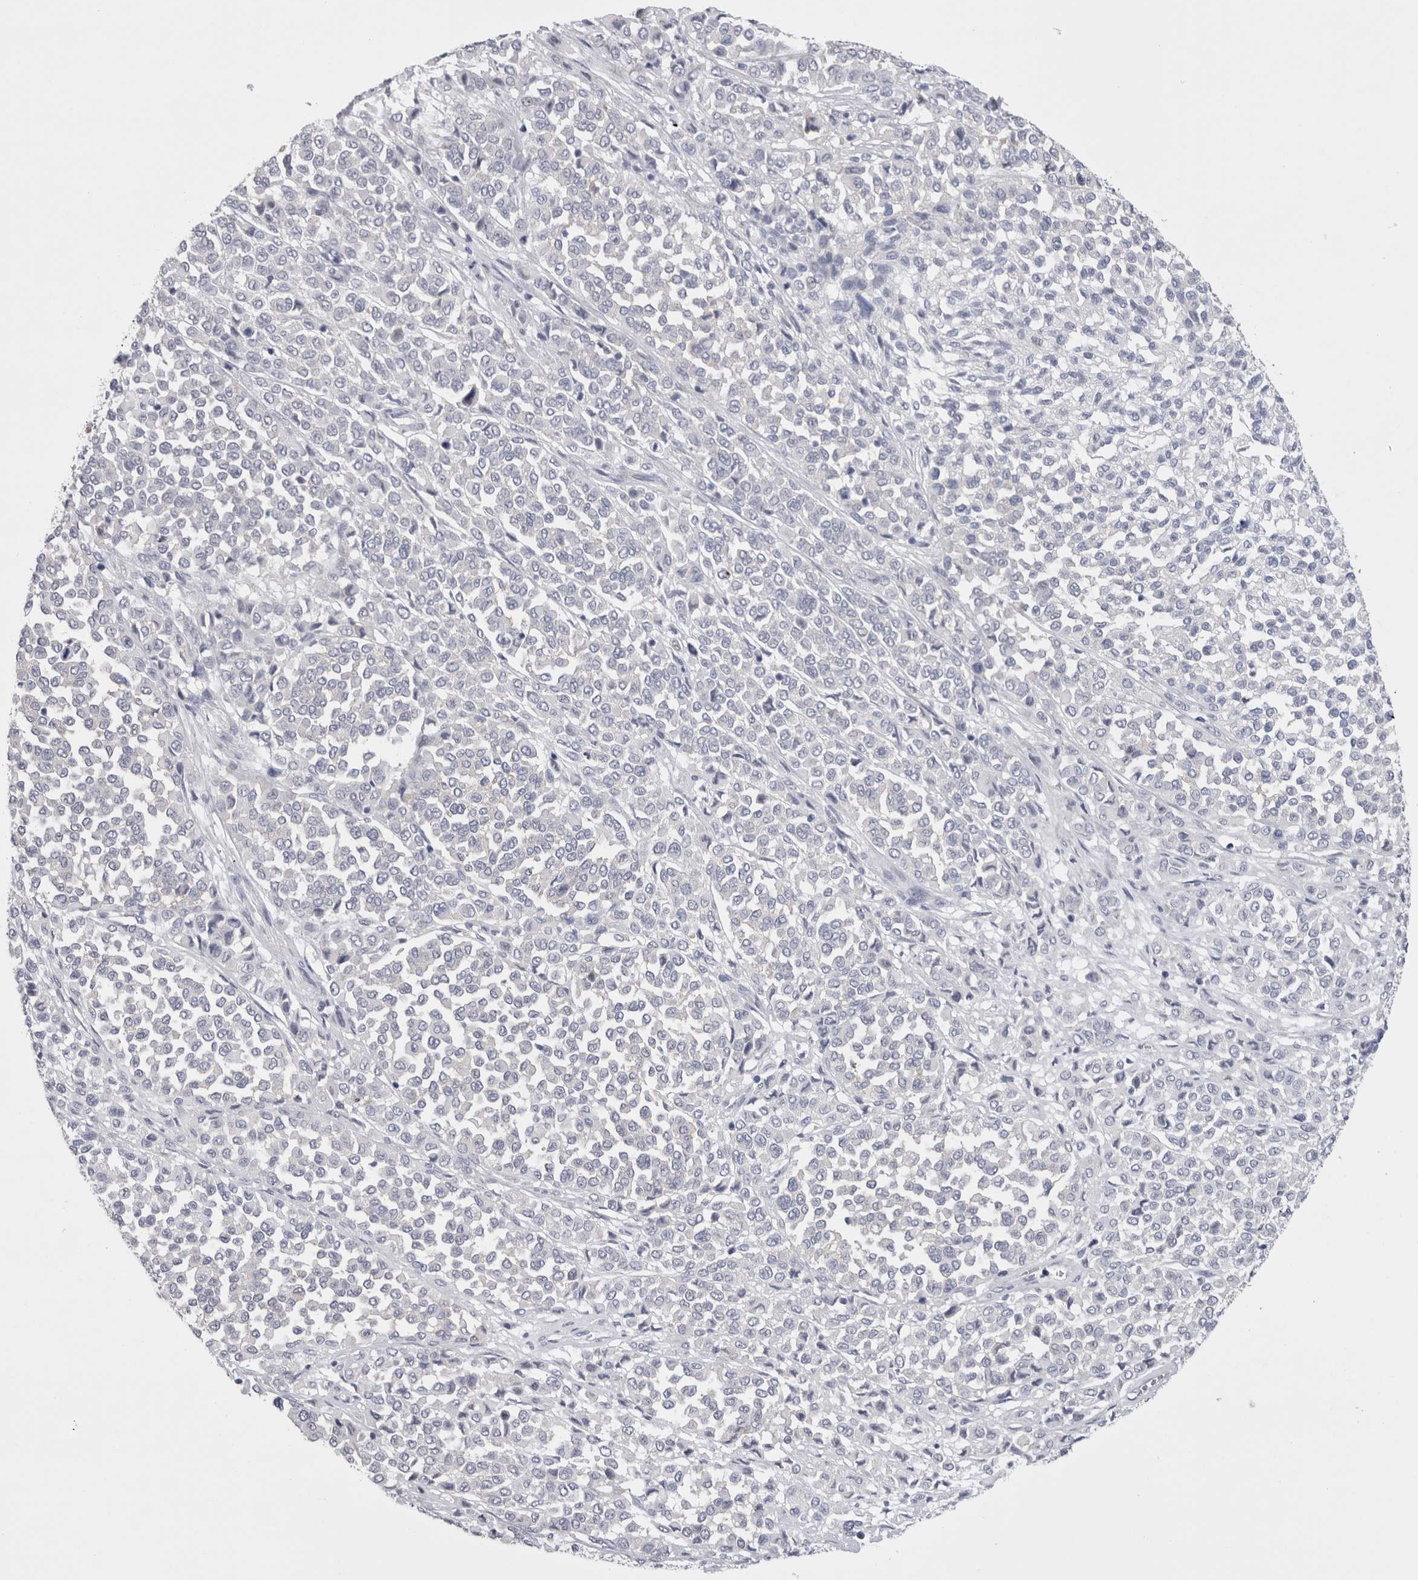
{"staining": {"intensity": "negative", "quantity": "none", "location": "none"}, "tissue": "melanoma", "cell_type": "Tumor cells", "image_type": "cancer", "snomed": [{"axis": "morphology", "description": "Malignant melanoma, Metastatic site"}, {"axis": "topography", "description": "Pancreas"}], "caption": "Protein analysis of malignant melanoma (metastatic site) reveals no significant staining in tumor cells.", "gene": "PWP2", "patient": {"sex": "female", "age": 30}}